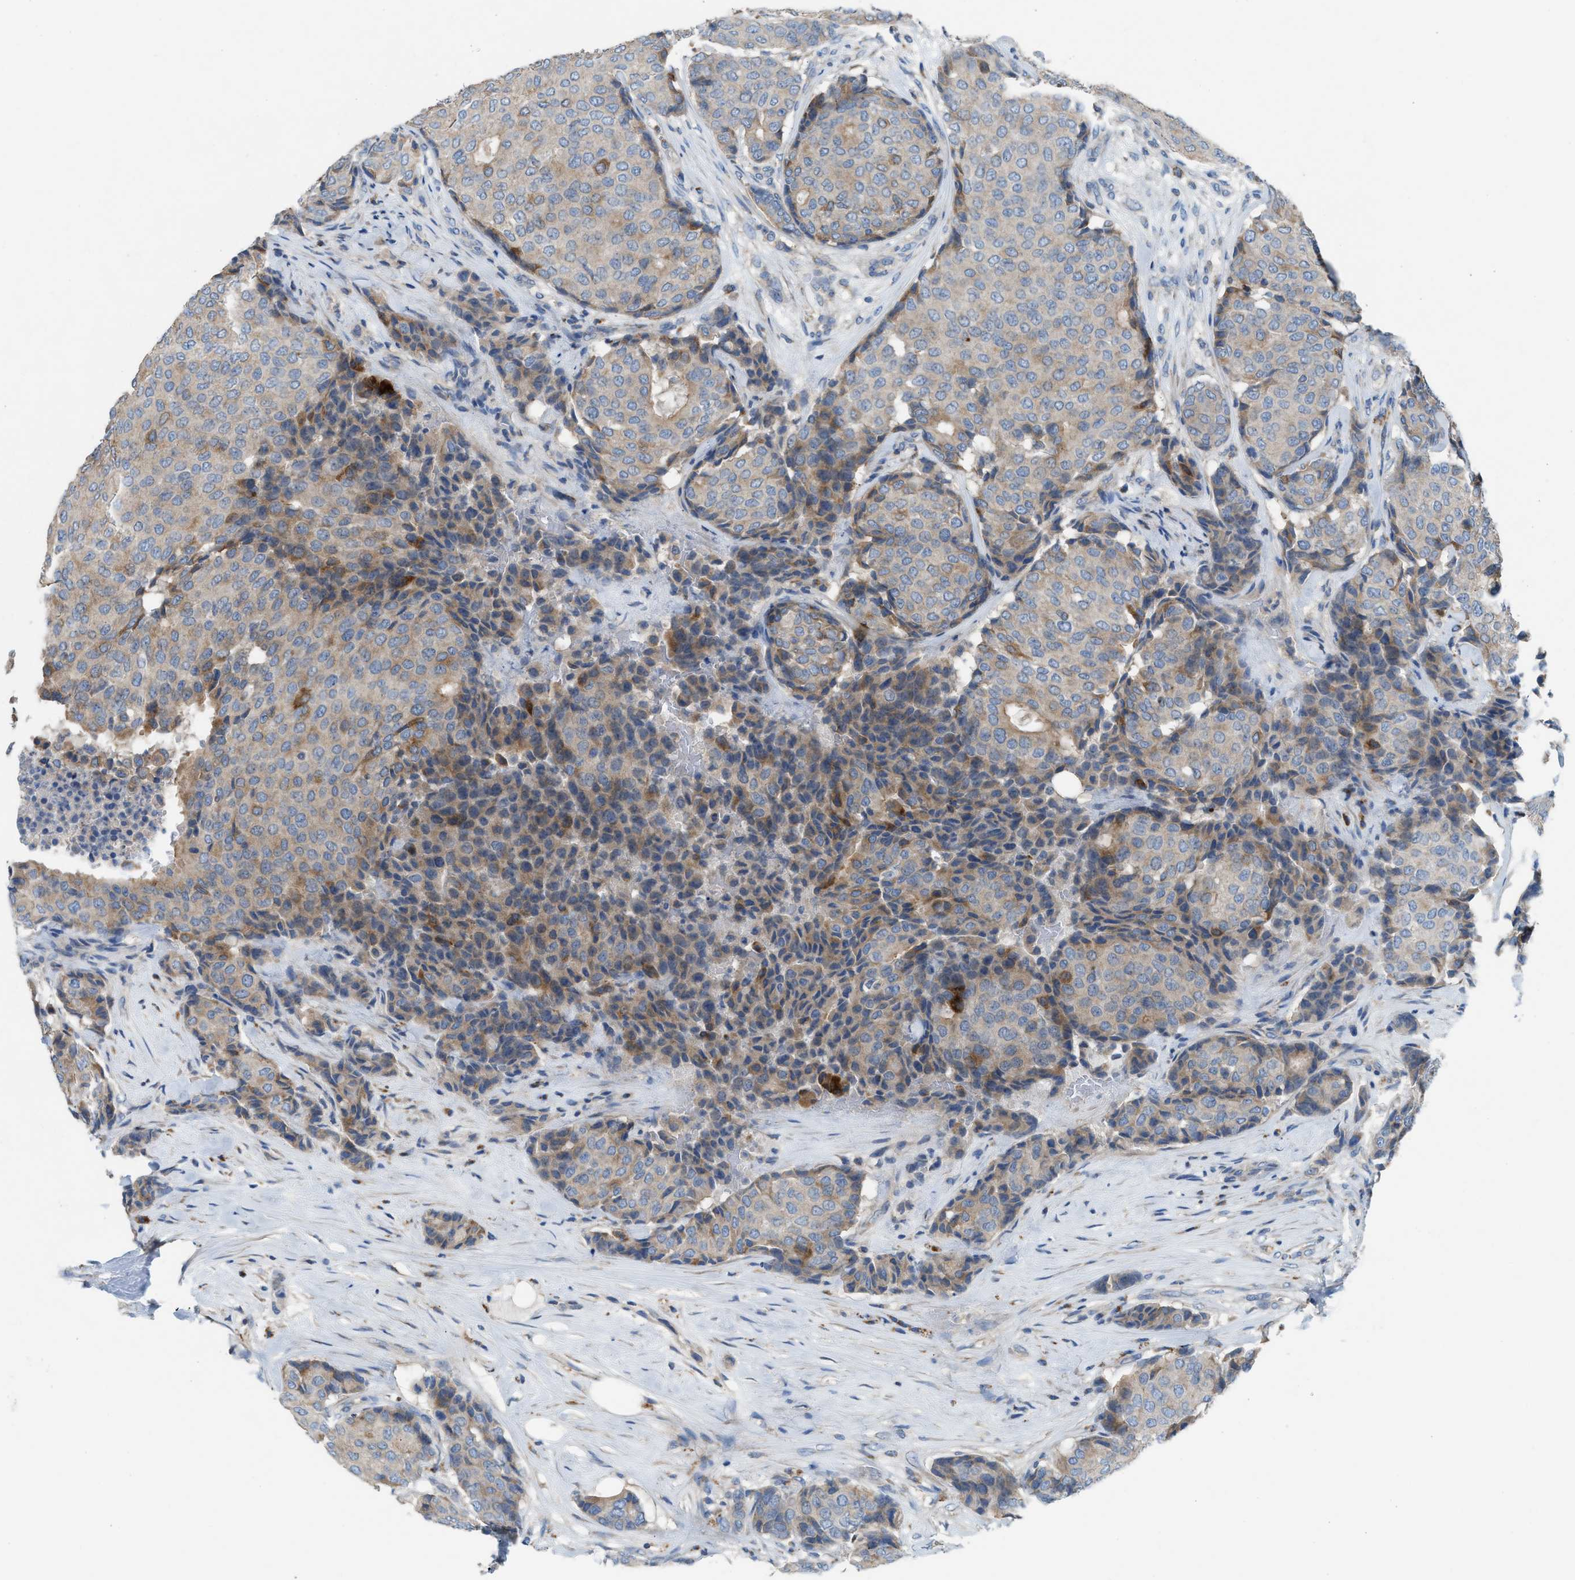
{"staining": {"intensity": "moderate", "quantity": "<25%", "location": "cytoplasmic/membranous"}, "tissue": "breast cancer", "cell_type": "Tumor cells", "image_type": "cancer", "snomed": [{"axis": "morphology", "description": "Duct carcinoma"}, {"axis": "topography", "description": "Breast"}], "caption": "Infiltrating ductal carcinoma (breast) was stained to show a protein in brown. There is low levels of moderate cytoplasmic/membranous expression in about <25% of tumor cells.", "gene": "AOAH", "patient": {"sex": "female", "age": 75}}